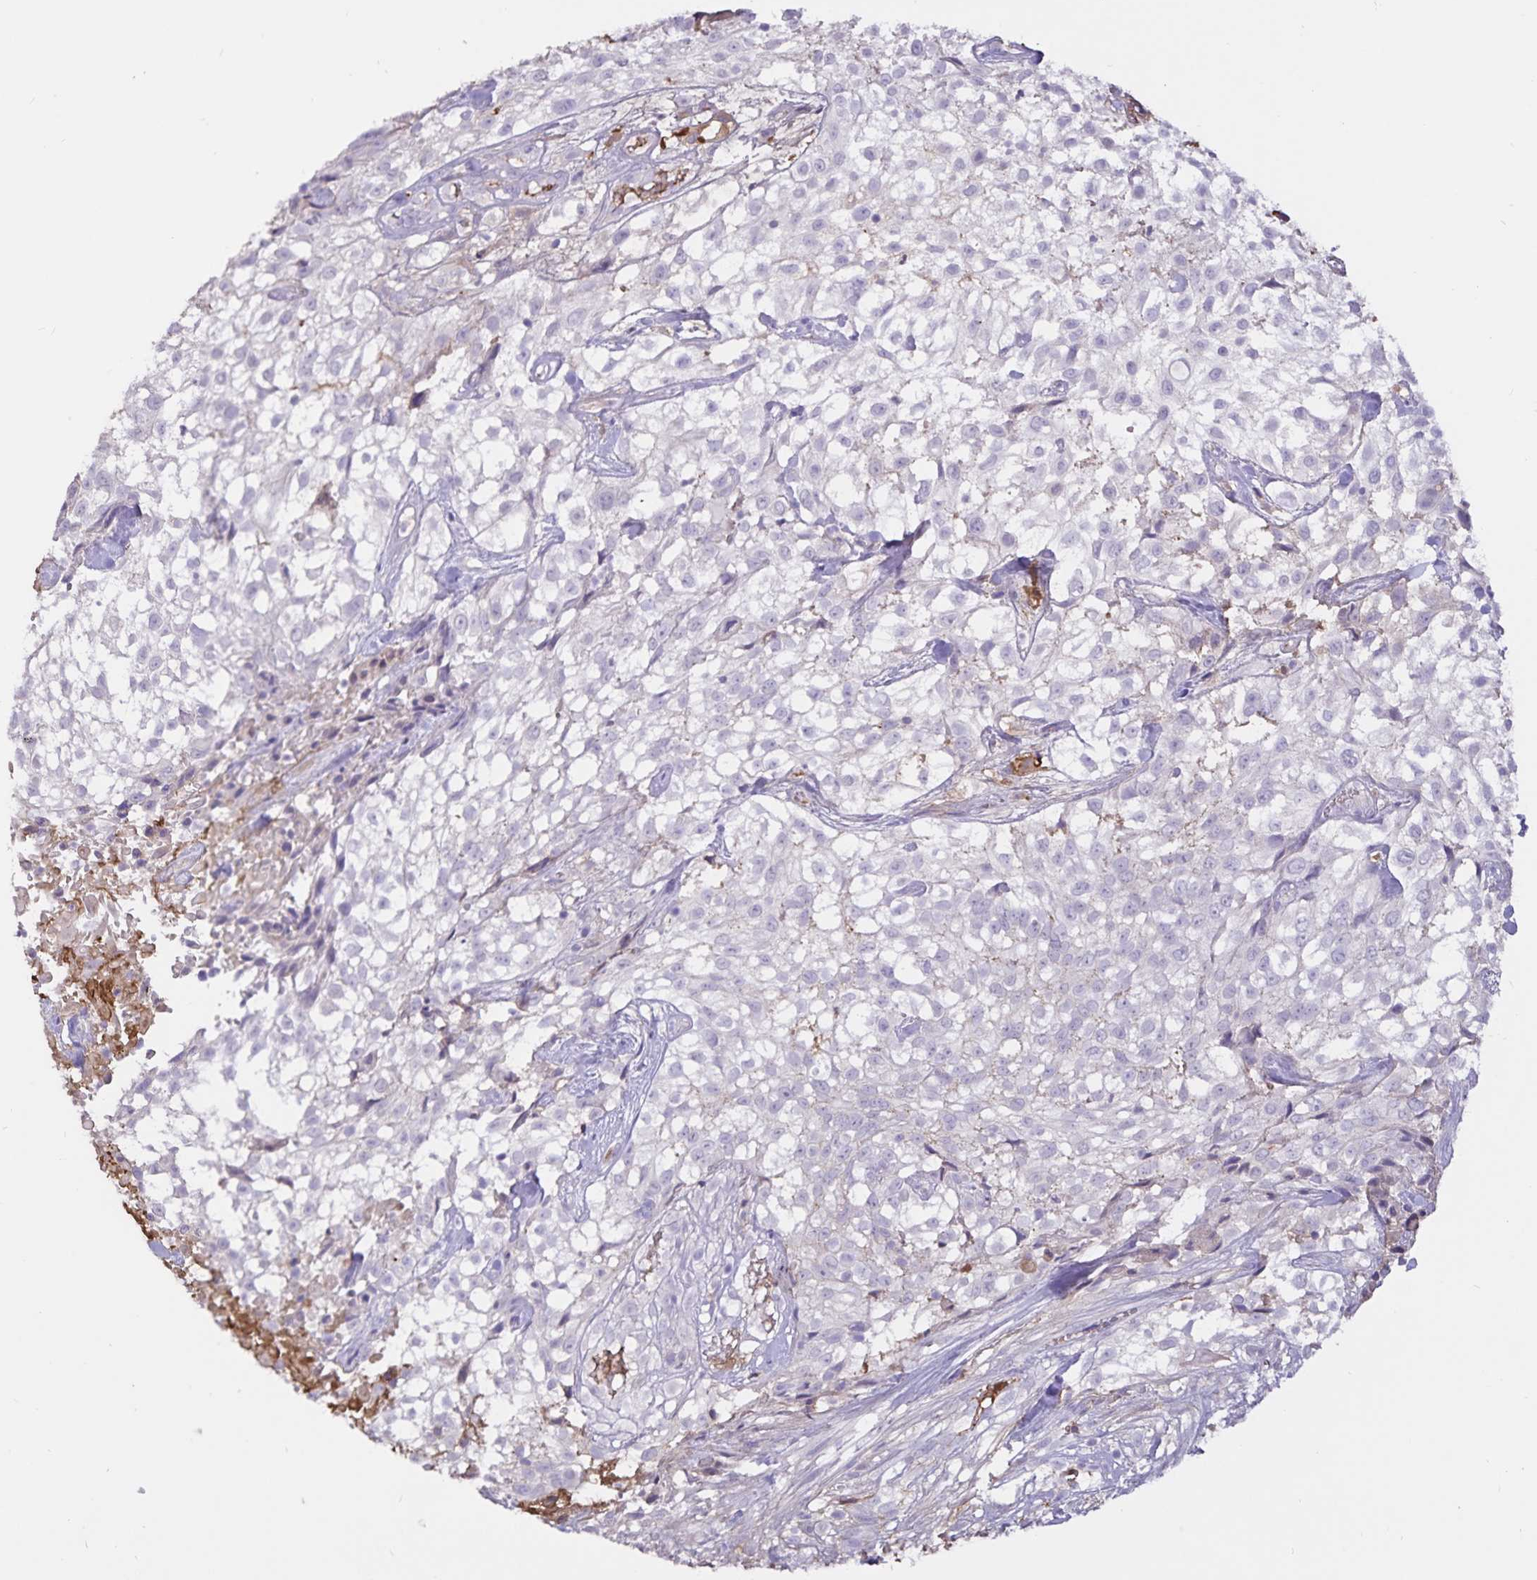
{"staining": {"intensity": "negative", "quantity": "none", "location": "none"}, "tissue": "urothelial cancer", "cell_type": "Tumor cells", "image_type": "cancer", "snomed": [{"axis": "morphology", "description": "Urothelial carcinoma, High grade"}, {"axis": "topography", "description": "Urinary bladder"}], "caption": "The micrograph demonstrates no staining of tumor cells in urothelial cancer.", "gene": "FGG", "patient": {"sex": "male", "age": 56}}